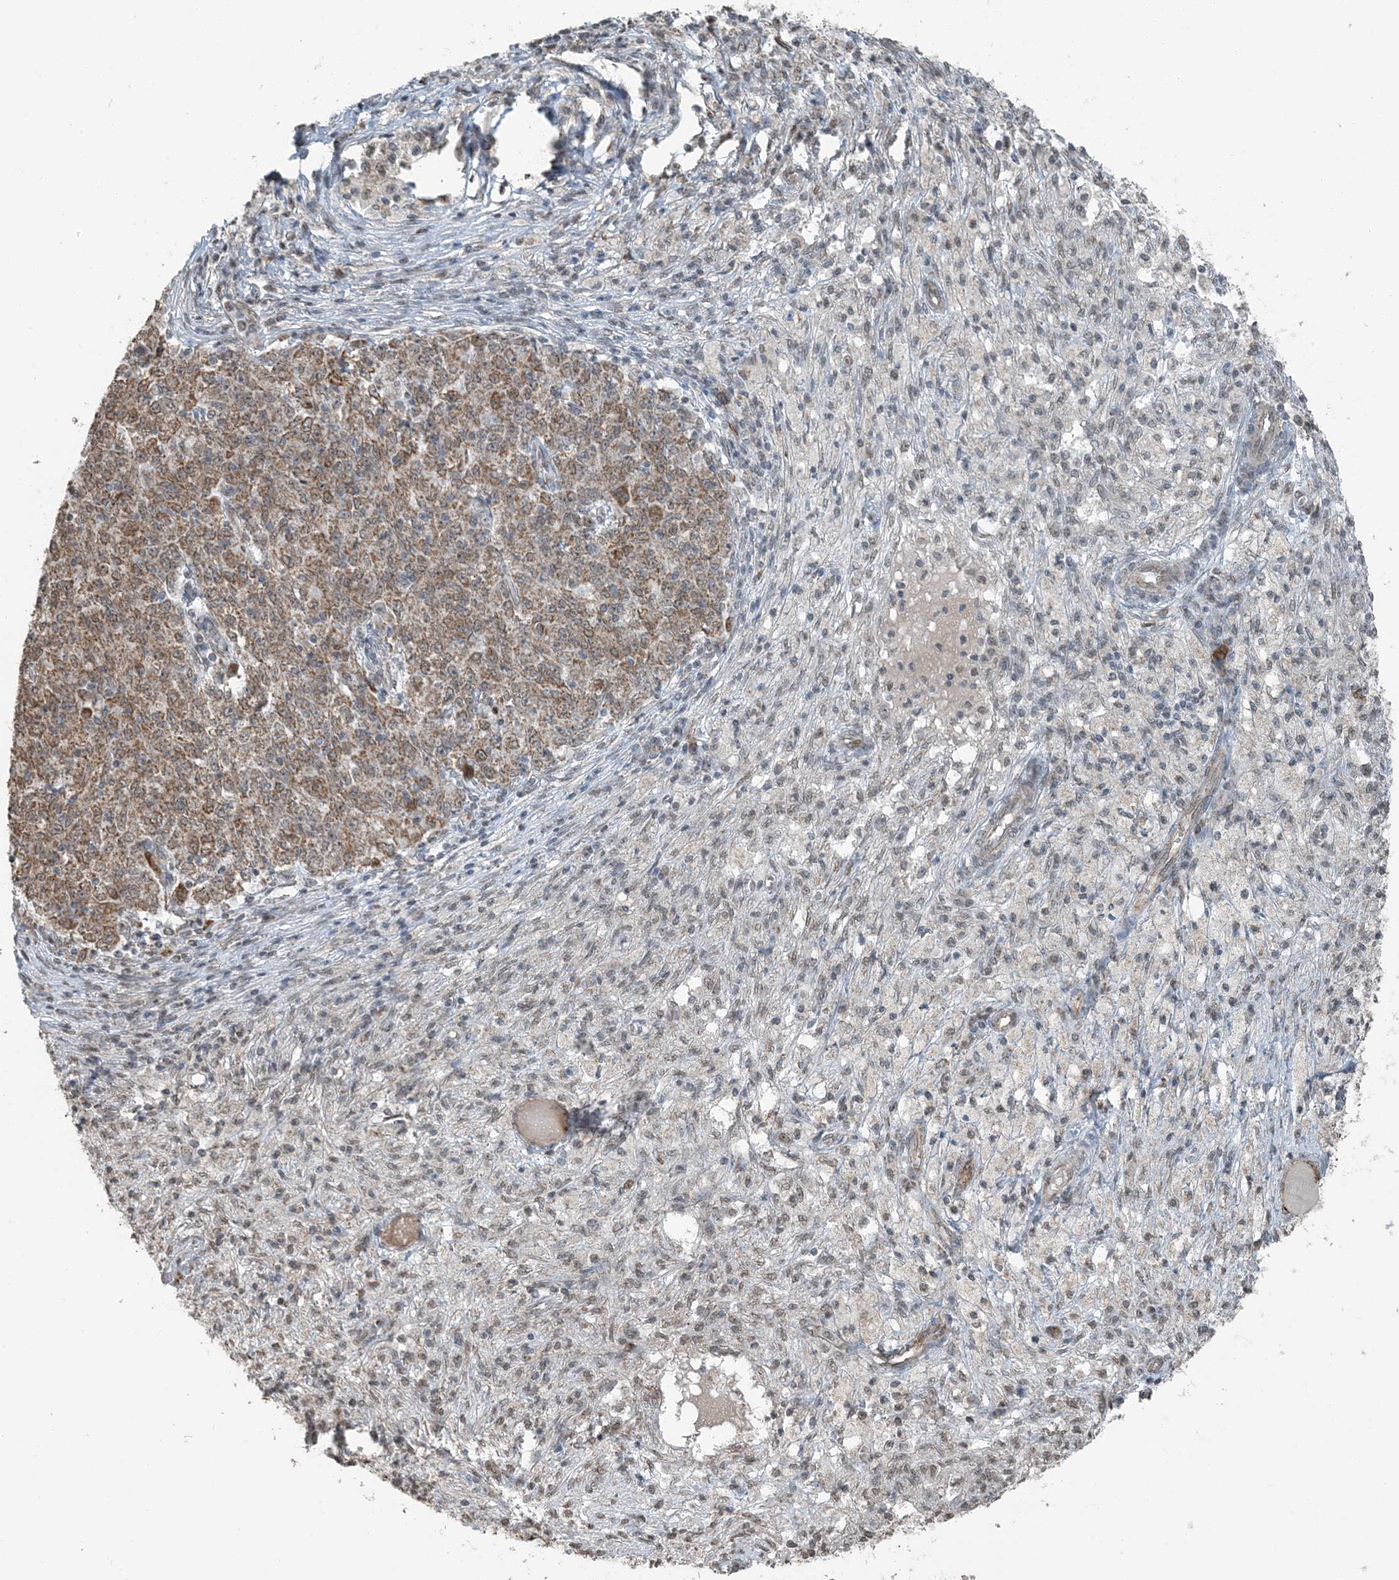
{"staining": {"intensity": "moderate", "quantity": ">75%", "location": "cytoplasmic/membranous"}, "tissue": "ovarian cancer", "cell_type": "Tumor cells", "image_type": "cancer", "snomed": [{"axis": "morphology", "description": "Carcinoma, endometroid"}, {"axis": "topography", "description": "Ovary"}], "caption": "Immunohistochemical staining of human ovarian endometroid carcinoma displays medium levels of moderate cytoplasmic/membranous protein positivity in approximately >75% of tumor cells. Immunohistochemistry stains the protein of interest in brown and the nuclei are stained blue.", "gene": "PILRB", "patient": {"sex": "female", "age": 42}}